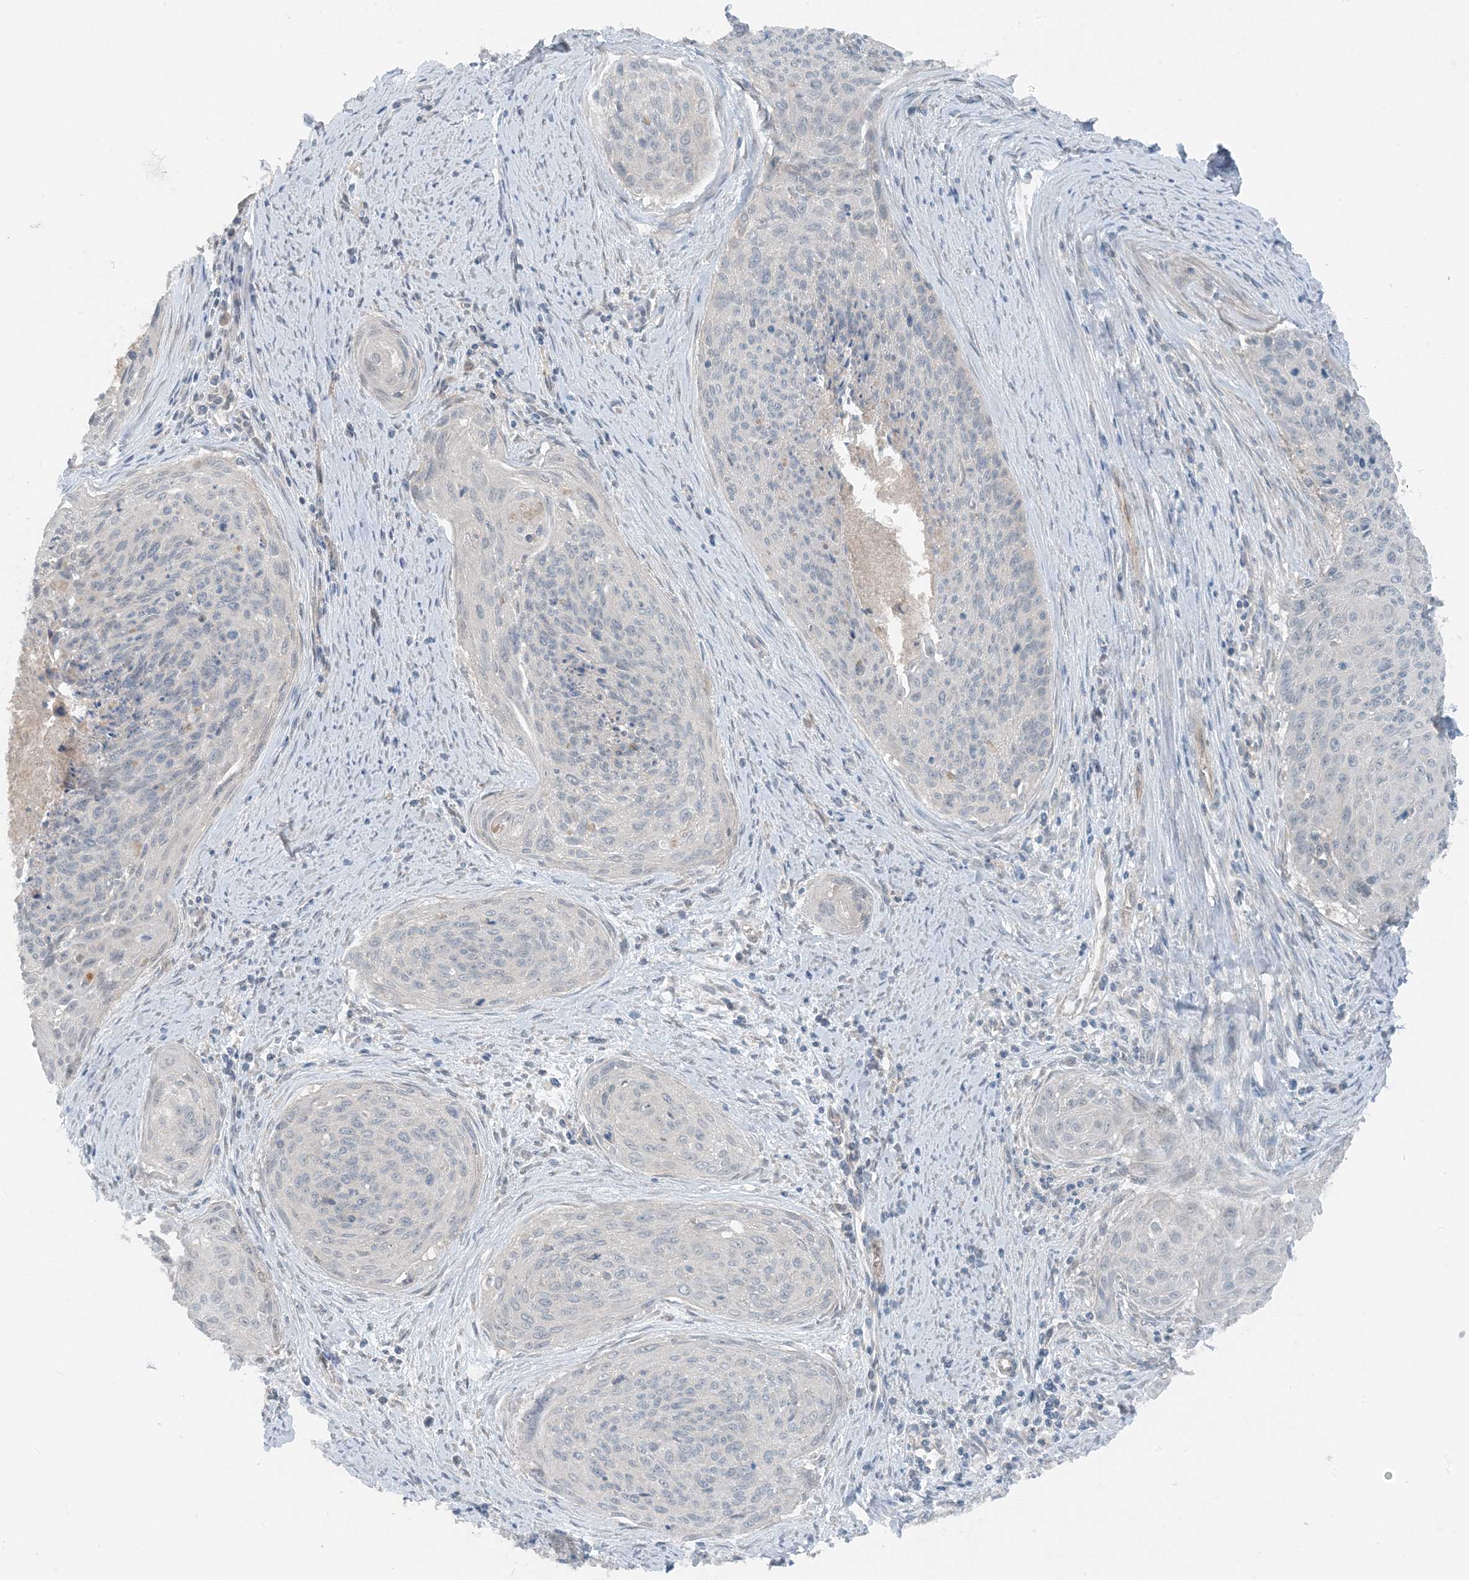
{"staining": {"intensity": "weak", "quantity": "25%-75%", "location": "cytoplasmic/membranous"}, "tissue": "cervical cancer", "cell_type": "Tumor cells", "image_type": "cancer", "snomed": [{"axis": "morphology", "description": "Squamous cell carcinoma, NOS"}, {"axis": "topography", "description": "Cervix"}], "caption": "A photomicrograph showing weak cytoplasmic/membranous positivity in about 25%-75% of tumor cells in cervical squamous cell carcinoma, as visualized by brown immunohistochemical staining.", "gene": "MITD1", "patient": {"sex": "female", "age": 55}}